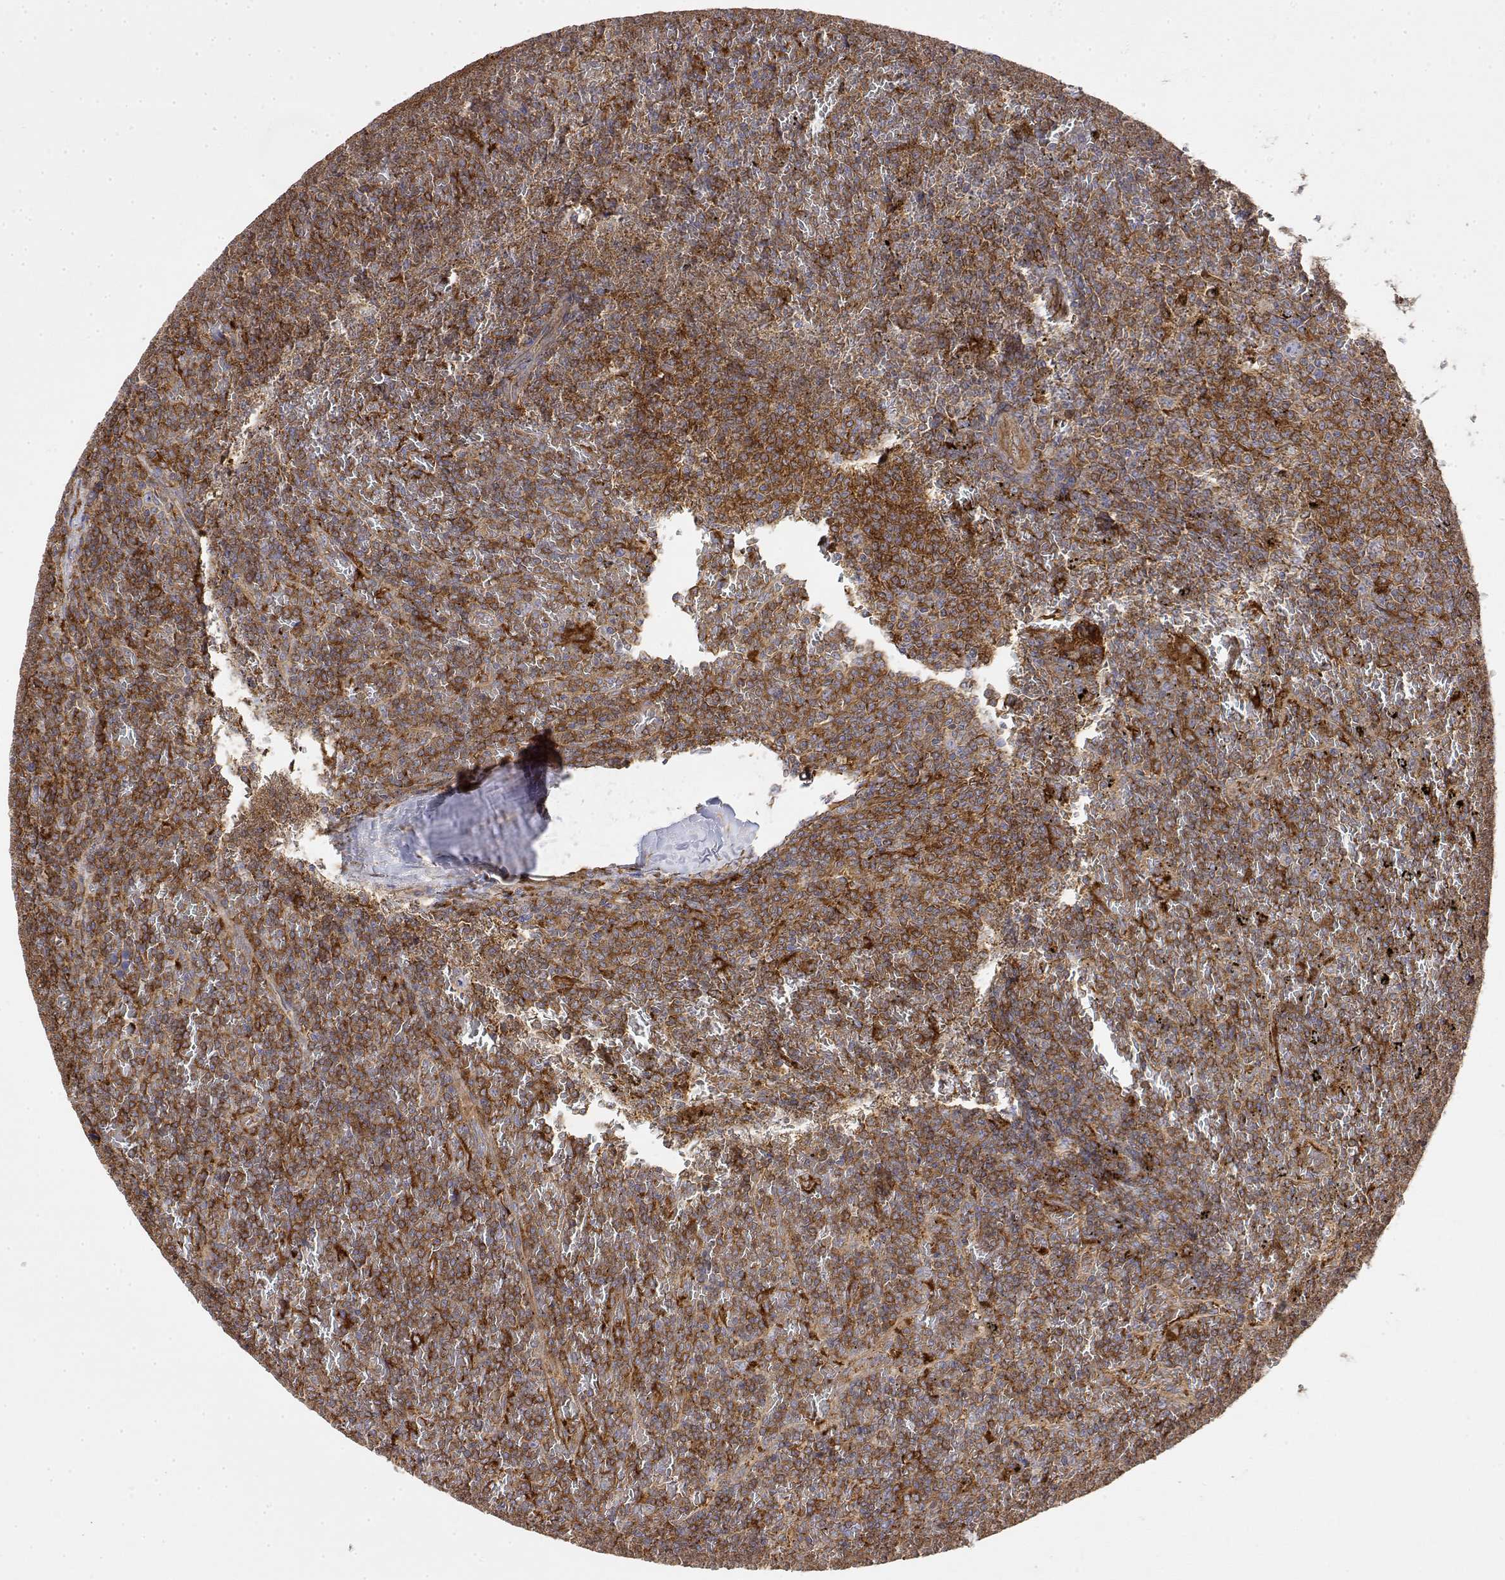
{"staining": {"intensity": "moderate", "quantity": ">75%", "location": "cytoplasmic/membranous"}, "tissue": "lymphoma", "cell_type": "Tumor cells", "image_type": "cancer", "snomed": [{"axis": "morphology", "description": "Malignant lymphoma, non-Hodgkin's type, Low grade"}, {"axis": "topography", "description": "Spleen"}], "caption": "Lymphoma tissue exhibits moderate cytoplasmic/membranous positivity in about >75% of tumor cells", "gene": "PACSIN2", "patient": {"sex": "female", "age": 77}}